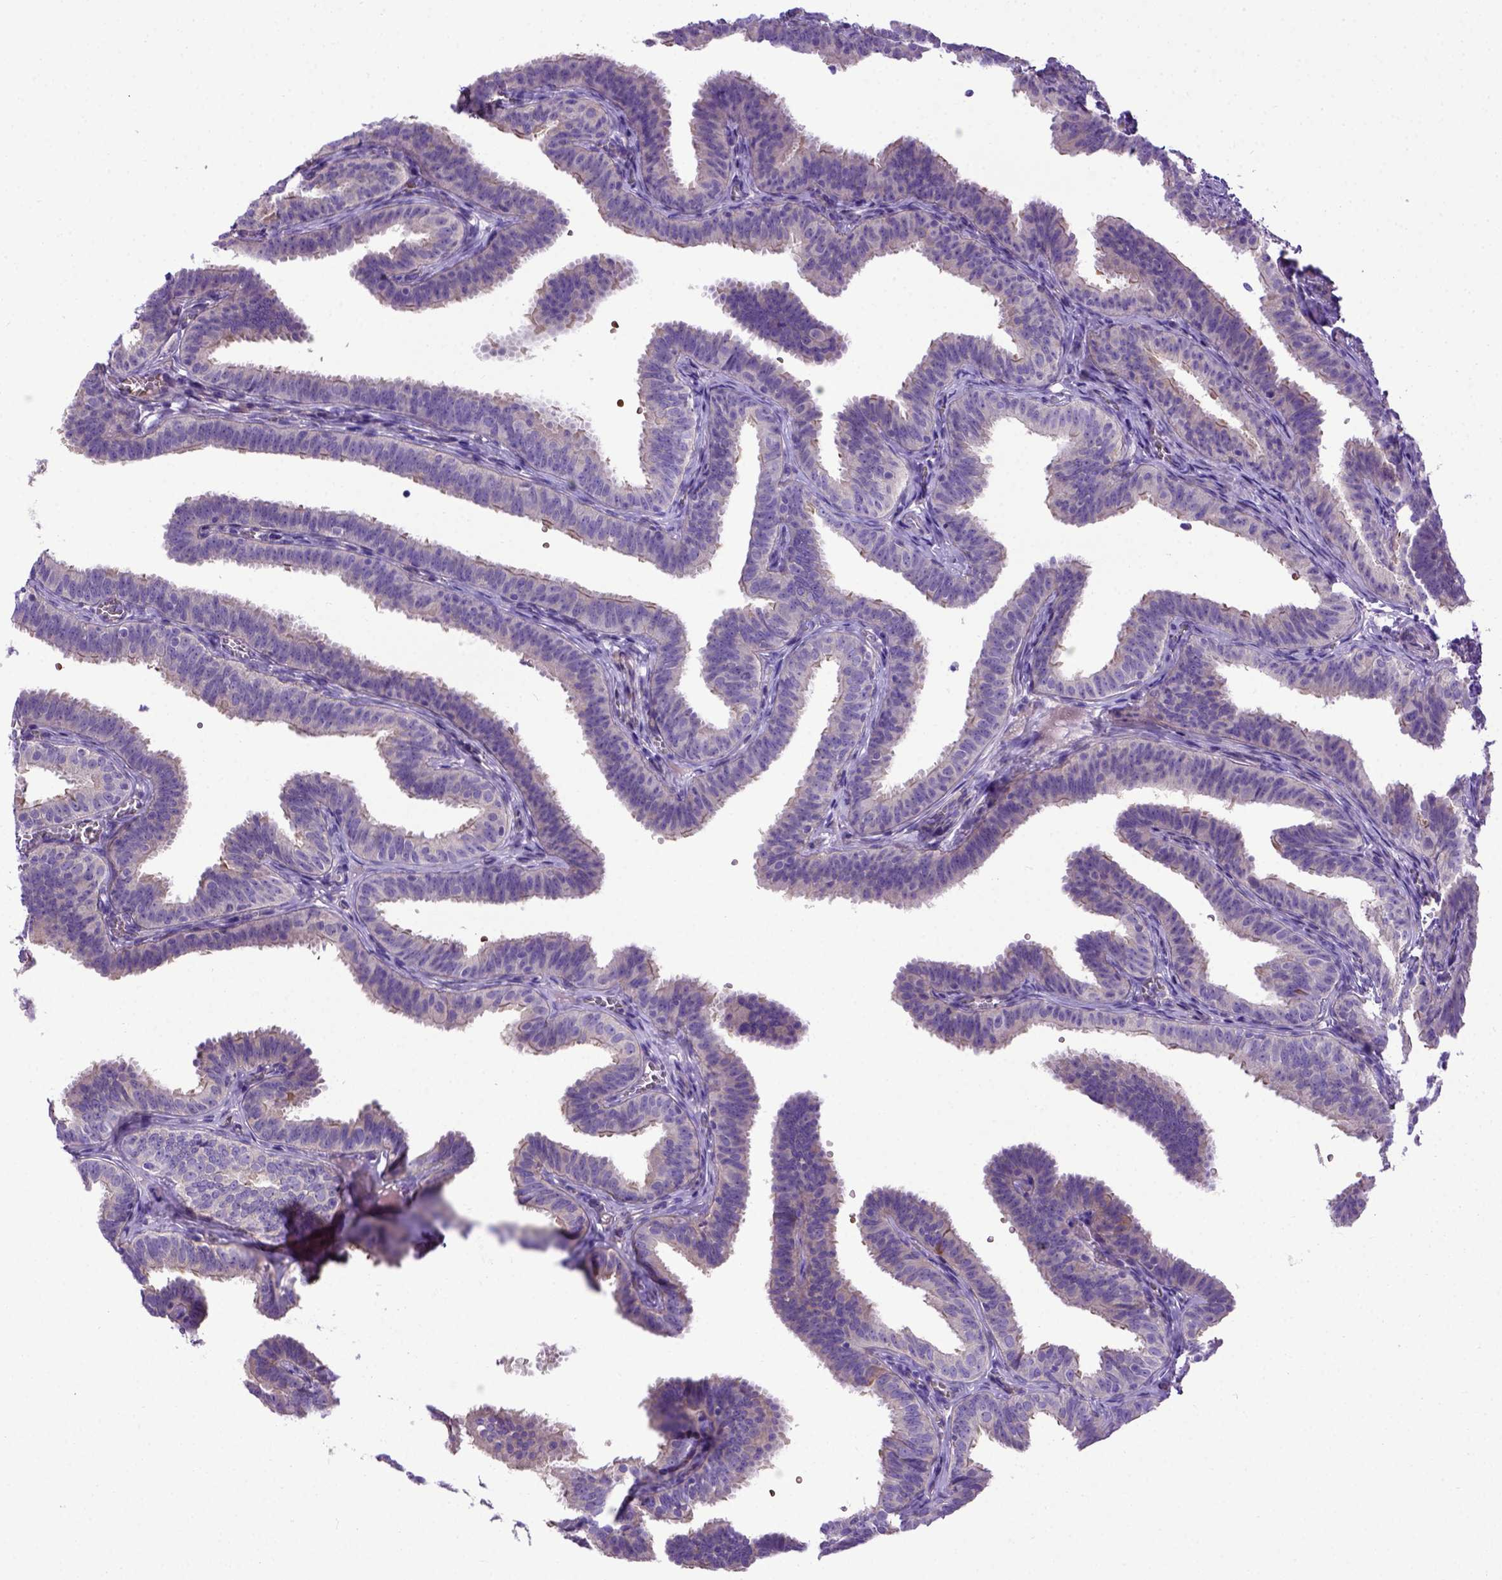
{"staining": {"intensity": "negative", "quantity": "none", "location": "none"}, "tissue": "fallopian tube", "cell_type": "Glandular cells", "image_type": "normal", "snomed": [{"axis": "morphology", "description": "Normal tissue, NOS"}, {"axis": "topography", "description": "Fallopian tube"}], "caption": "This micrograph is of benign fallopian tube stained with immunohistochemistry (IHC) to label a protein in brown with the nuclei are counter-stained blue. There is no expression in glandular cells.", "gene": "ADAM12", "patient": {"sex": "female", "age": 25}}